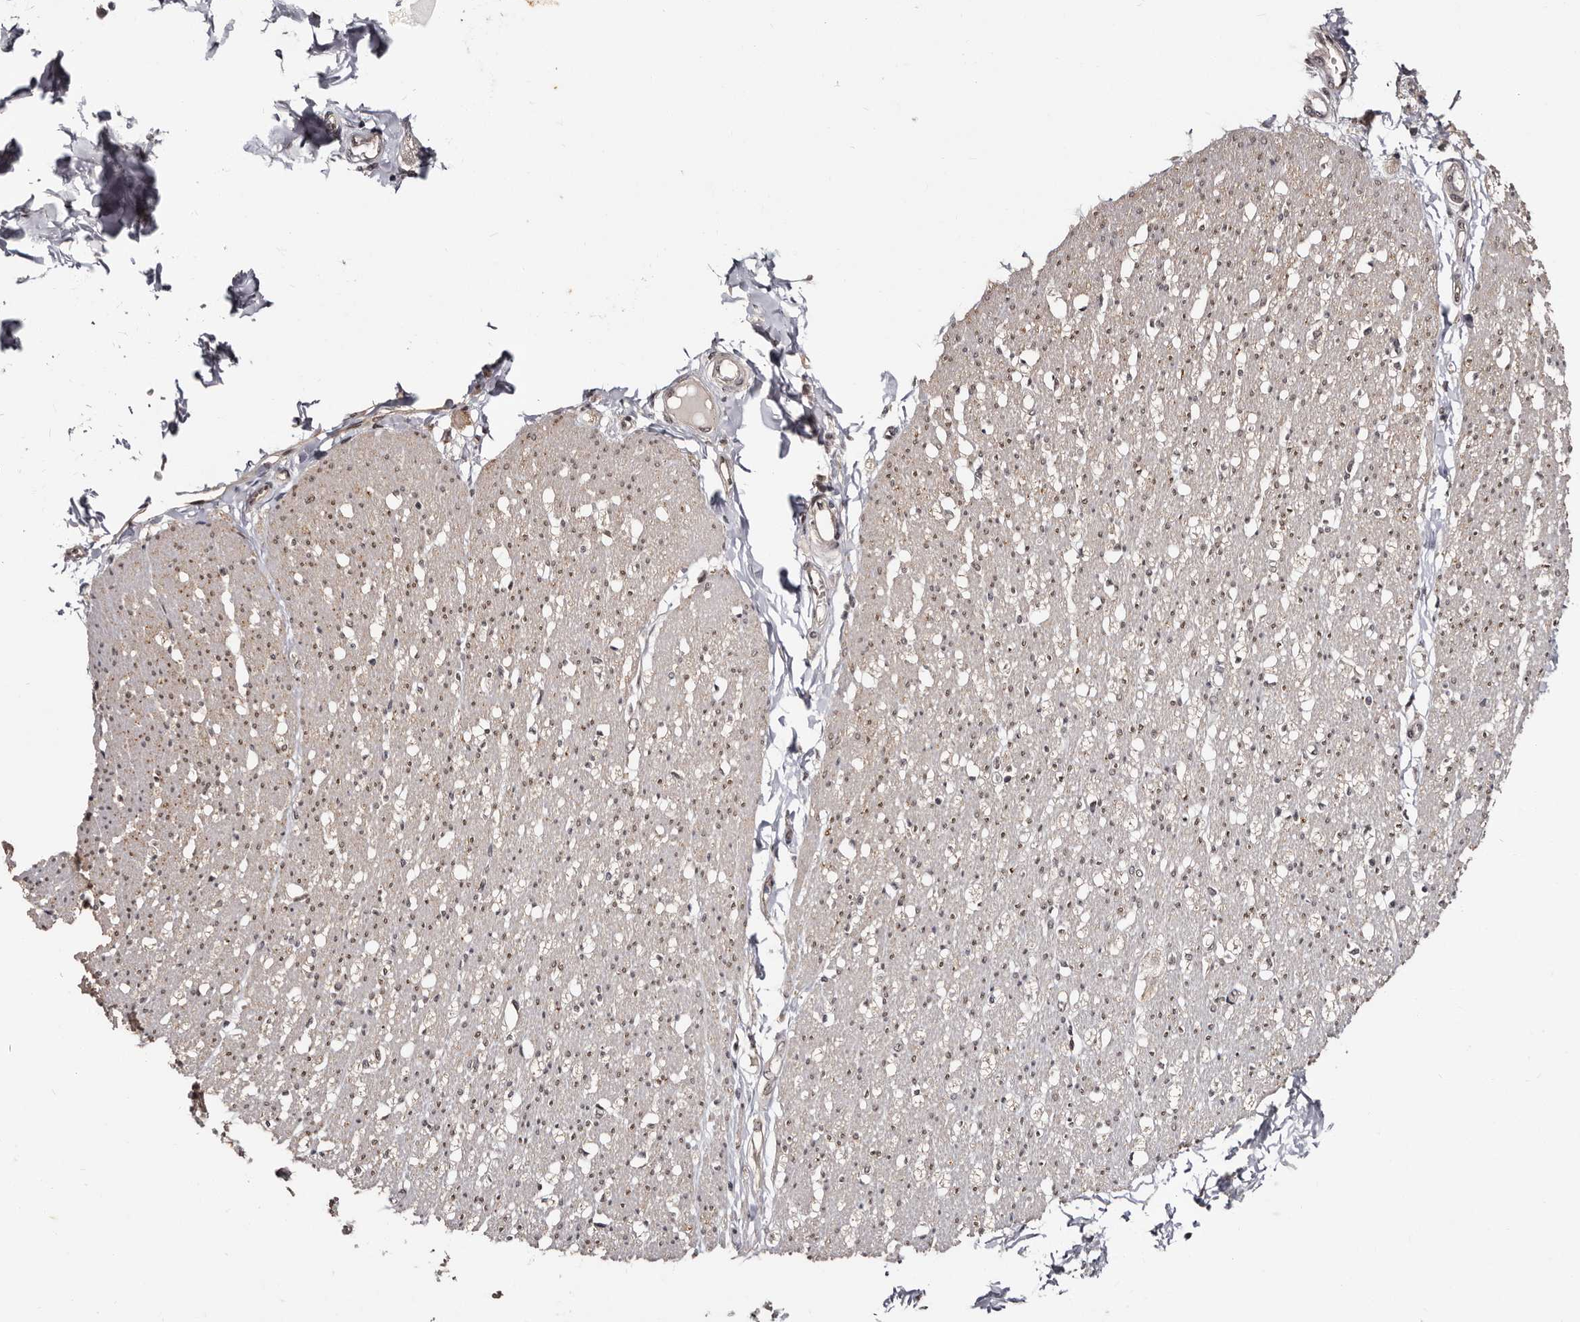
{"staining": {"intensity": "moderate", "quantity": "25%-75%", "location": "cytoplasmic/membranous,nuclear"}, "tissue": "smooth muscle", "cell_type": "Smooth muscle cells", "image_type": "normal", "snomed": [{"axis": "morphology", "description": "Normal tissue, NOS"}, {"axis": "morphology", "description": "Adenocarcinoma, NOS"}, {"axis": "topography", "description": "Colon"}, {"axis": "topography", "description": "Peripheral nerve tissue"}], "caption": "High-power microscopy captured an immunohistochemistry photomicrograph of benign smooth muscle, revealing moderate cytoplasmic/membranous,nuclear positivity in about 25%-75% of smooth muscle cells. The staining was performed using DAB (3,3'-diaminobenzidine), with brown indicating positive protein expression. Nuclei are stained blue with hematoxylin.", "gene": "TBC1D22B", "patient": {"sex": "male", "age": 14}}